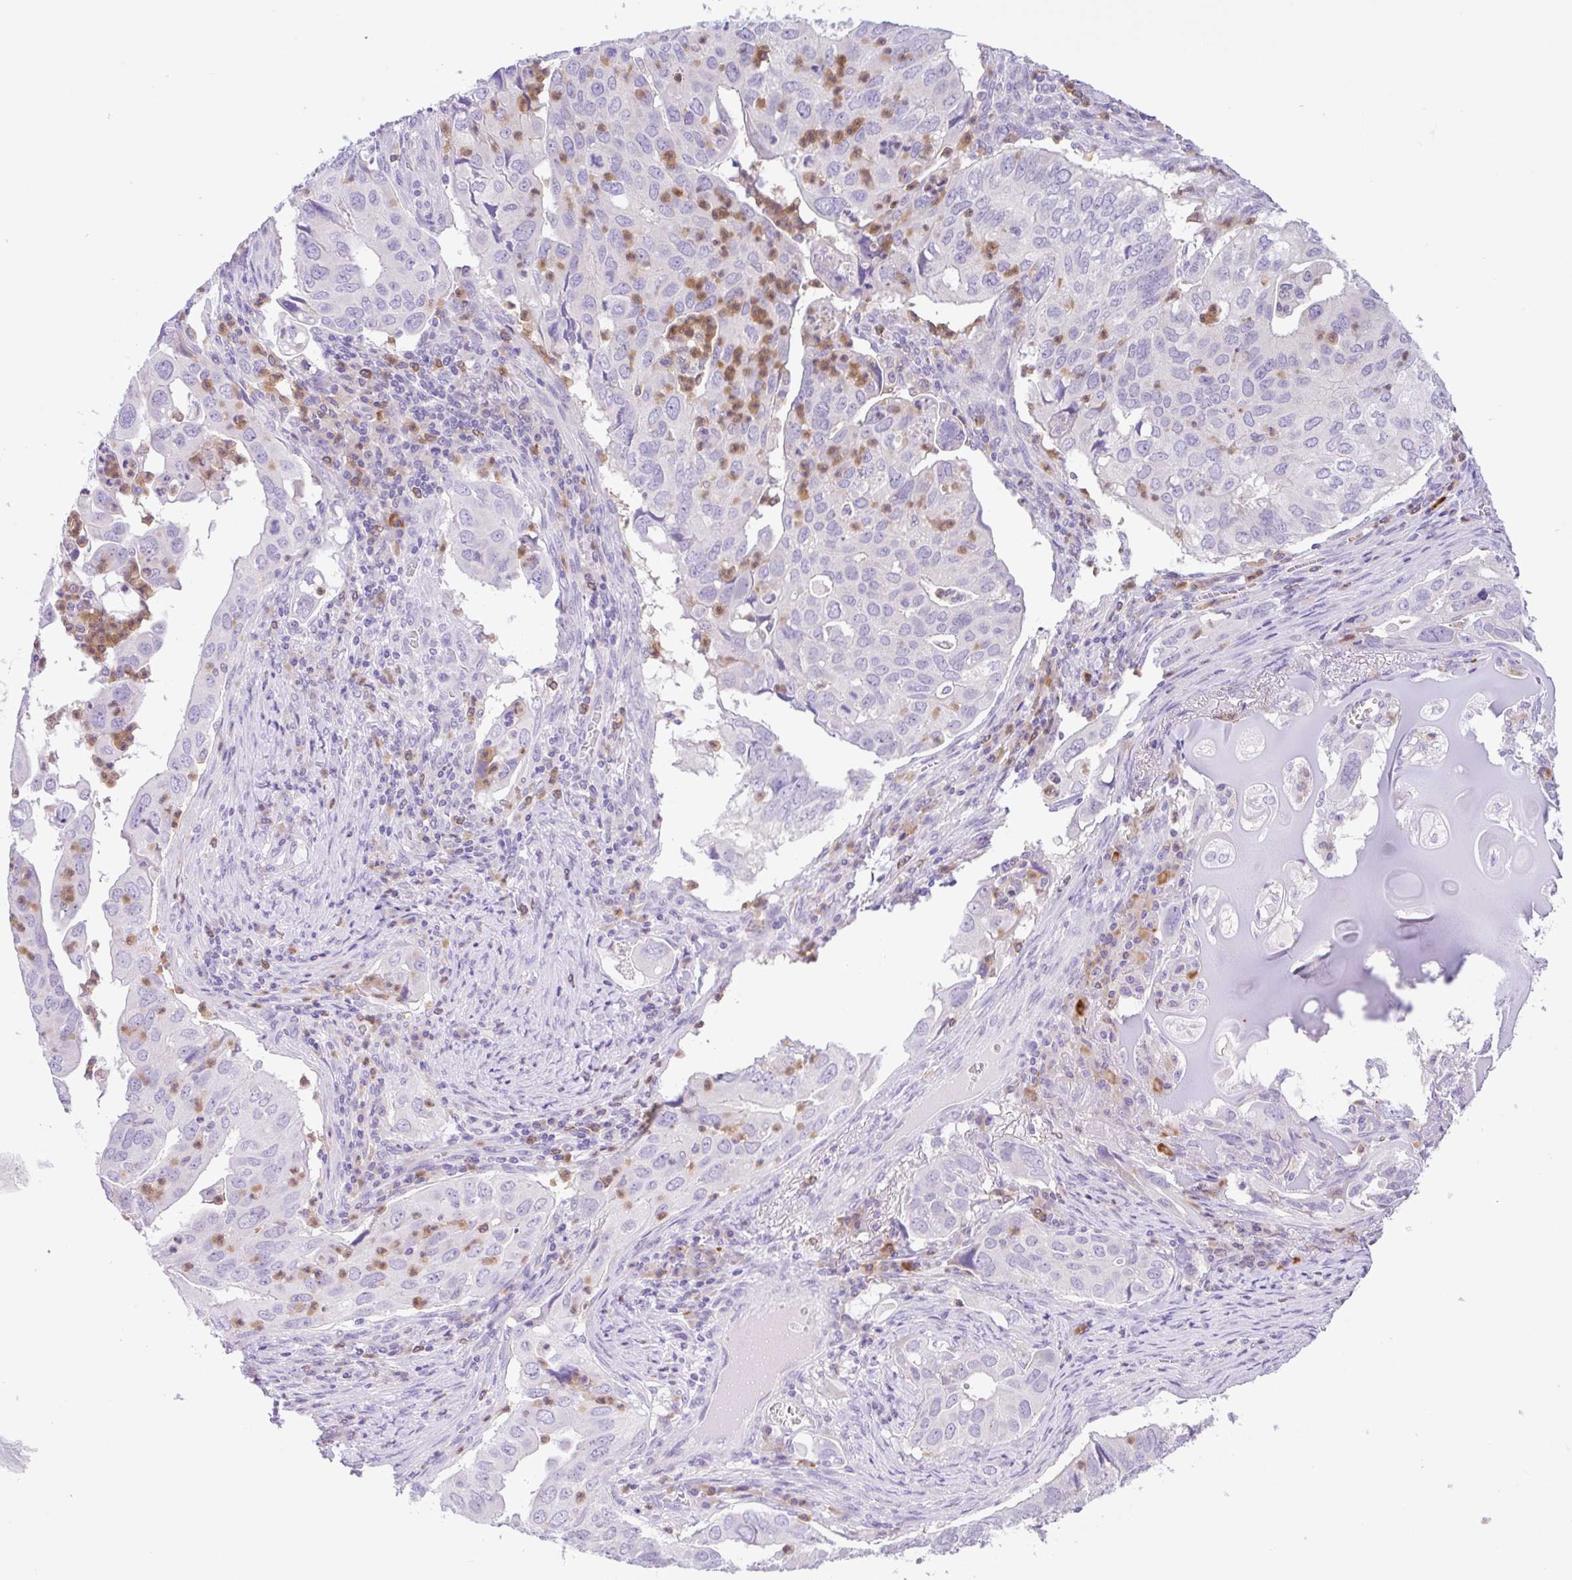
{"staining": {"intensity": "negative", "quantity": "none", "location": "none"}, "tissue": "lung cancer", "cell_type": "Tumor cells", "image_type": "cancer", "snomed": [{"axis": "morphology", "description": "Adenocarcinoma, NOS"}, {"axis": "topography", "description": "Lung"}], "caption": "This image is of lung cancer stained with immunohistochemistry (IHC) to label a protein in brown with the nuclei are counter-stained blue. There is no staining in tumor cells.", "gene": "NCF1", "patient": {"sex": "male", "age": 48}}